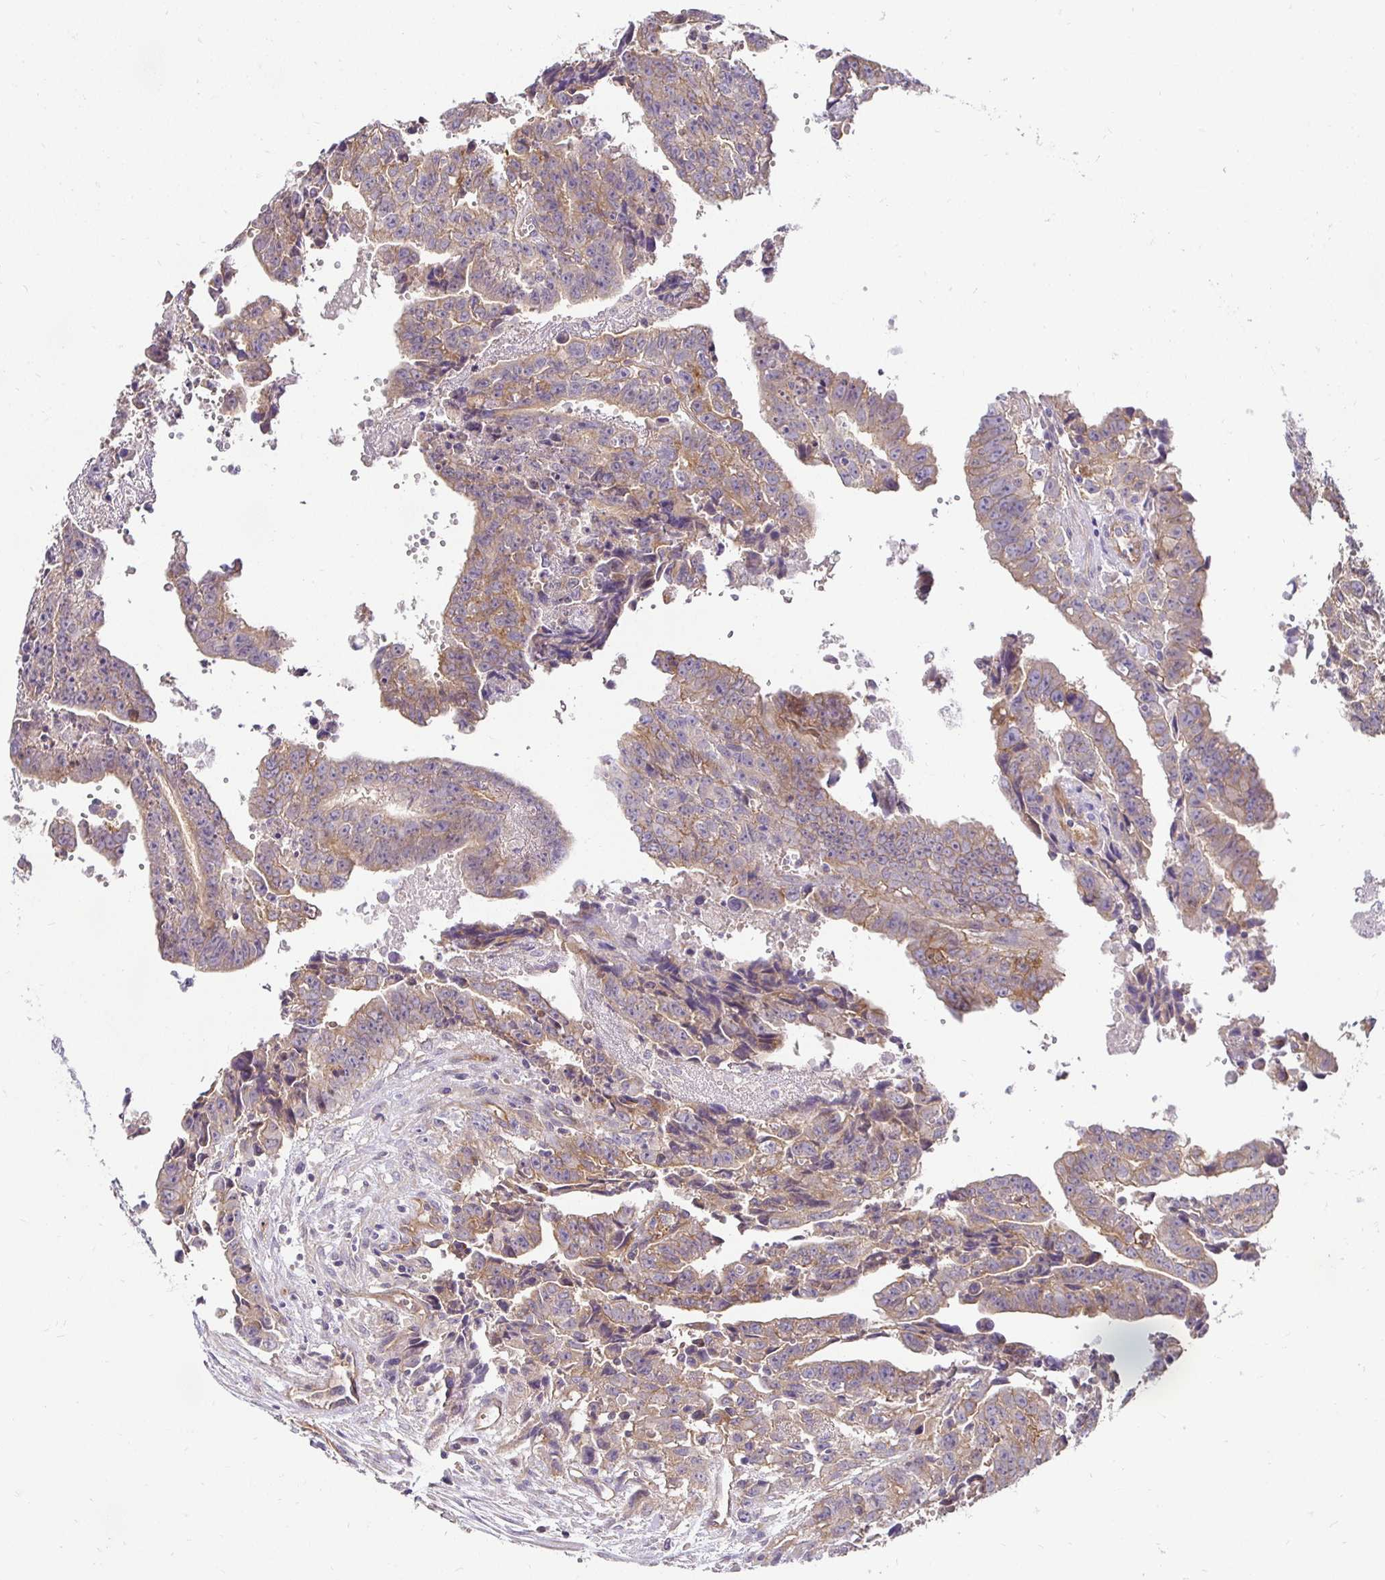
{"staining": {"intensity": "weak", "quantity": ">75%", "location": "cytoplasmic/membranous"}, "tissue": "testis cancer", "cell_type": "Tumor cells", "image_type": "cancer", "snomed": [{"axis": "morphology", "description": "Carcinoma, Embryonal, NOS"}, {"axis": "morphology", "description": "Teratoma, malignant, NOS"}, {"axis": "topography", "description": "Testis"}], "caption": "Weak cytoplasmic/membranous protein positivity is identified in about >75% of tumor cells in testis cancer (embryonal carcinoma).", "gene": "SLC9A1", "patient": {"sex": "male", "age": 24}}